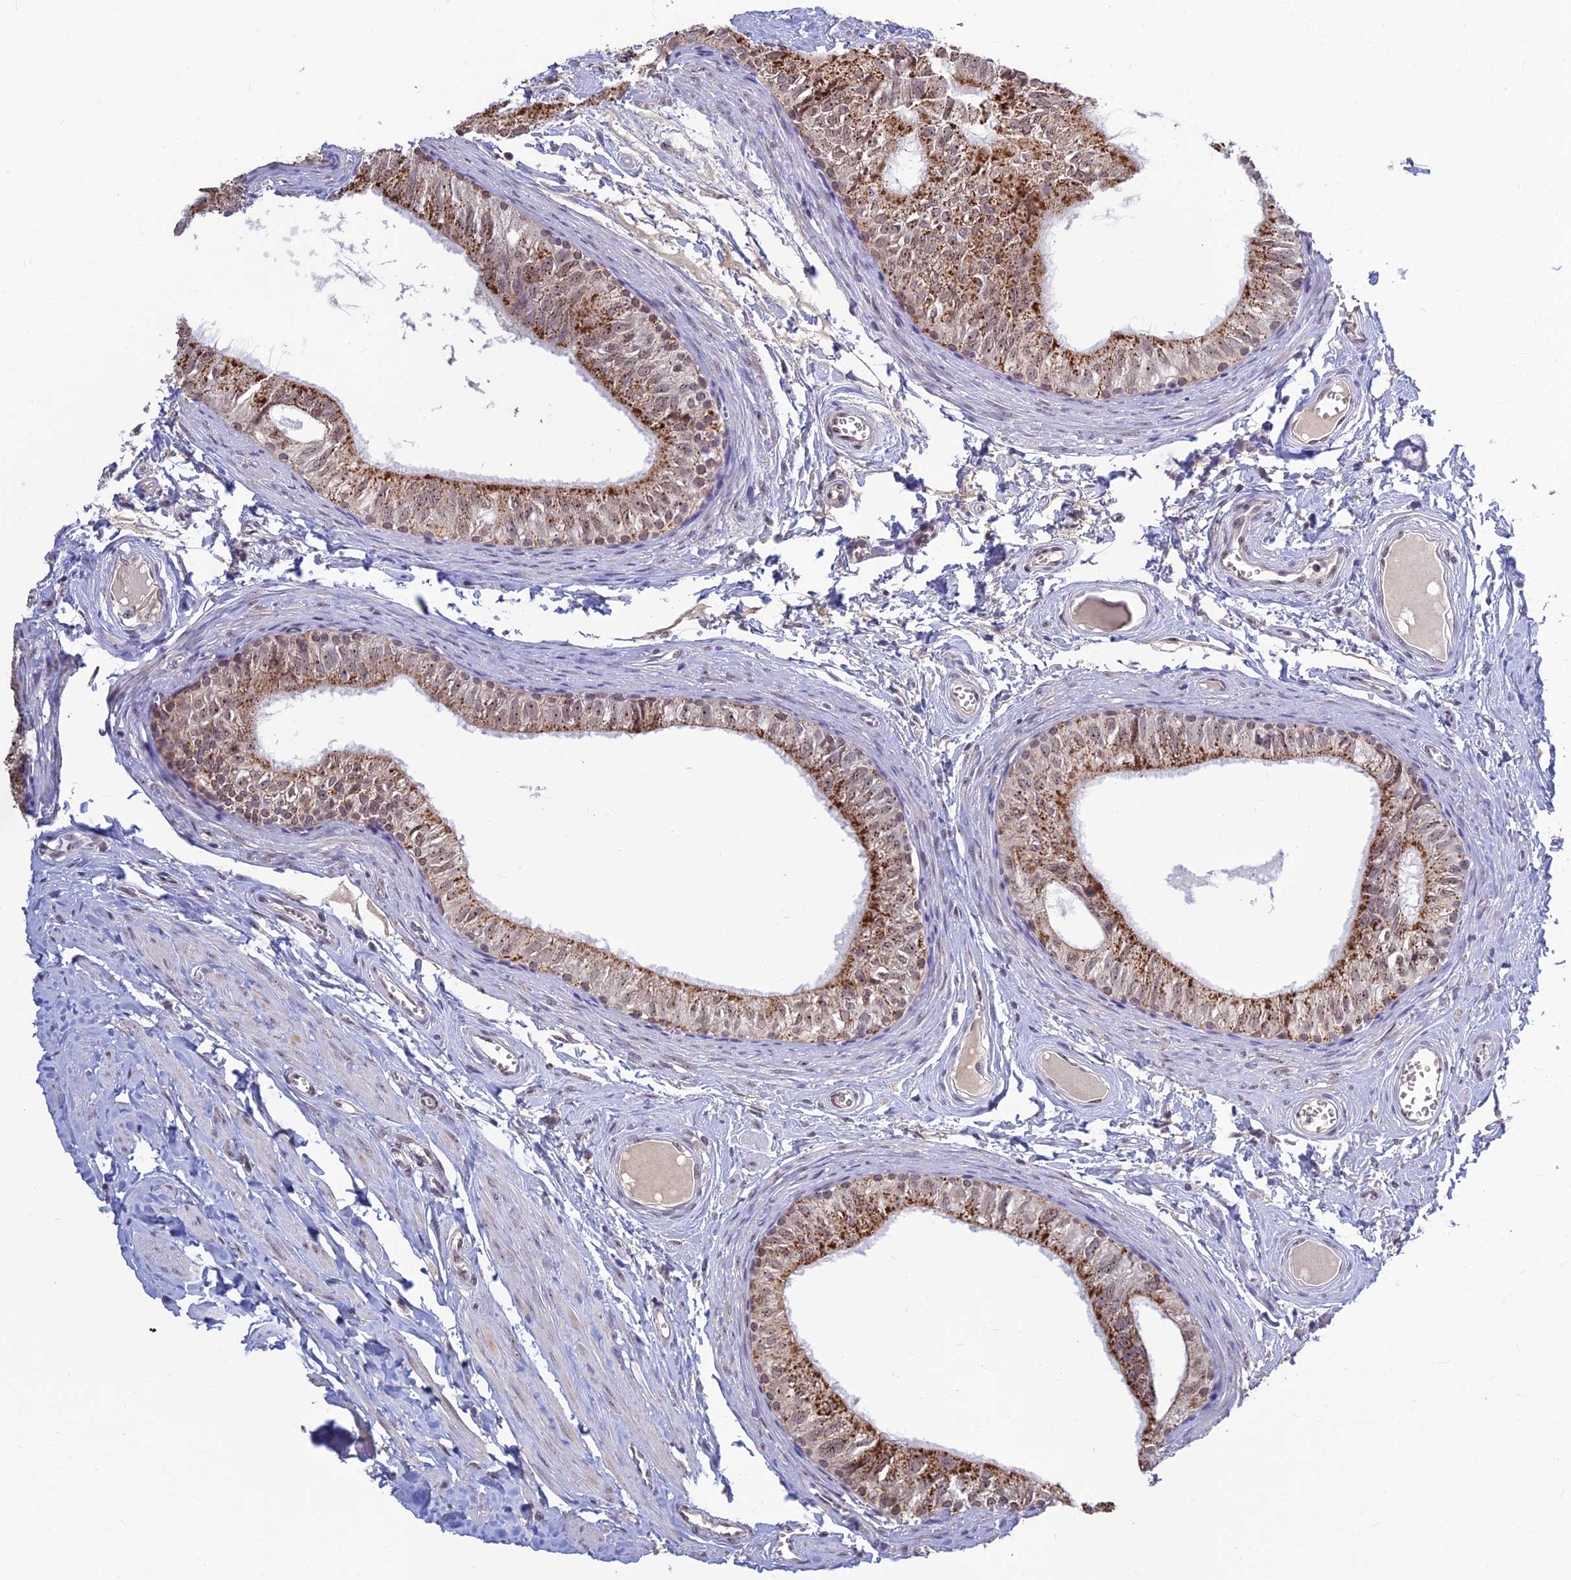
{"staining": {"intensity": "moderate", "quantity": "25%-75%", "location": "cytoplasmic/membranous,nuclear"}, "tissue": "epididymis", "cell_type": "Glandular cells", "image_type": "normal", "snomed": [{"axis": "morphology", "description": "Normal tissue, NOS"}, {"axis": "topography", "description": "Epididymis"}], "caption": "Immunohistochemistry of unremarkable epididymis exhibits medium levels of moderate cytoplasmic/membranous,nuclear expression in about 25%-75% of glandular cells. Using DAB (brown) and hematoxylin (blue) stains, captured at high magnification using brightfield microscopy.", "gene": "POLR1G", "patient": {"sex": "male", "age": 42}}